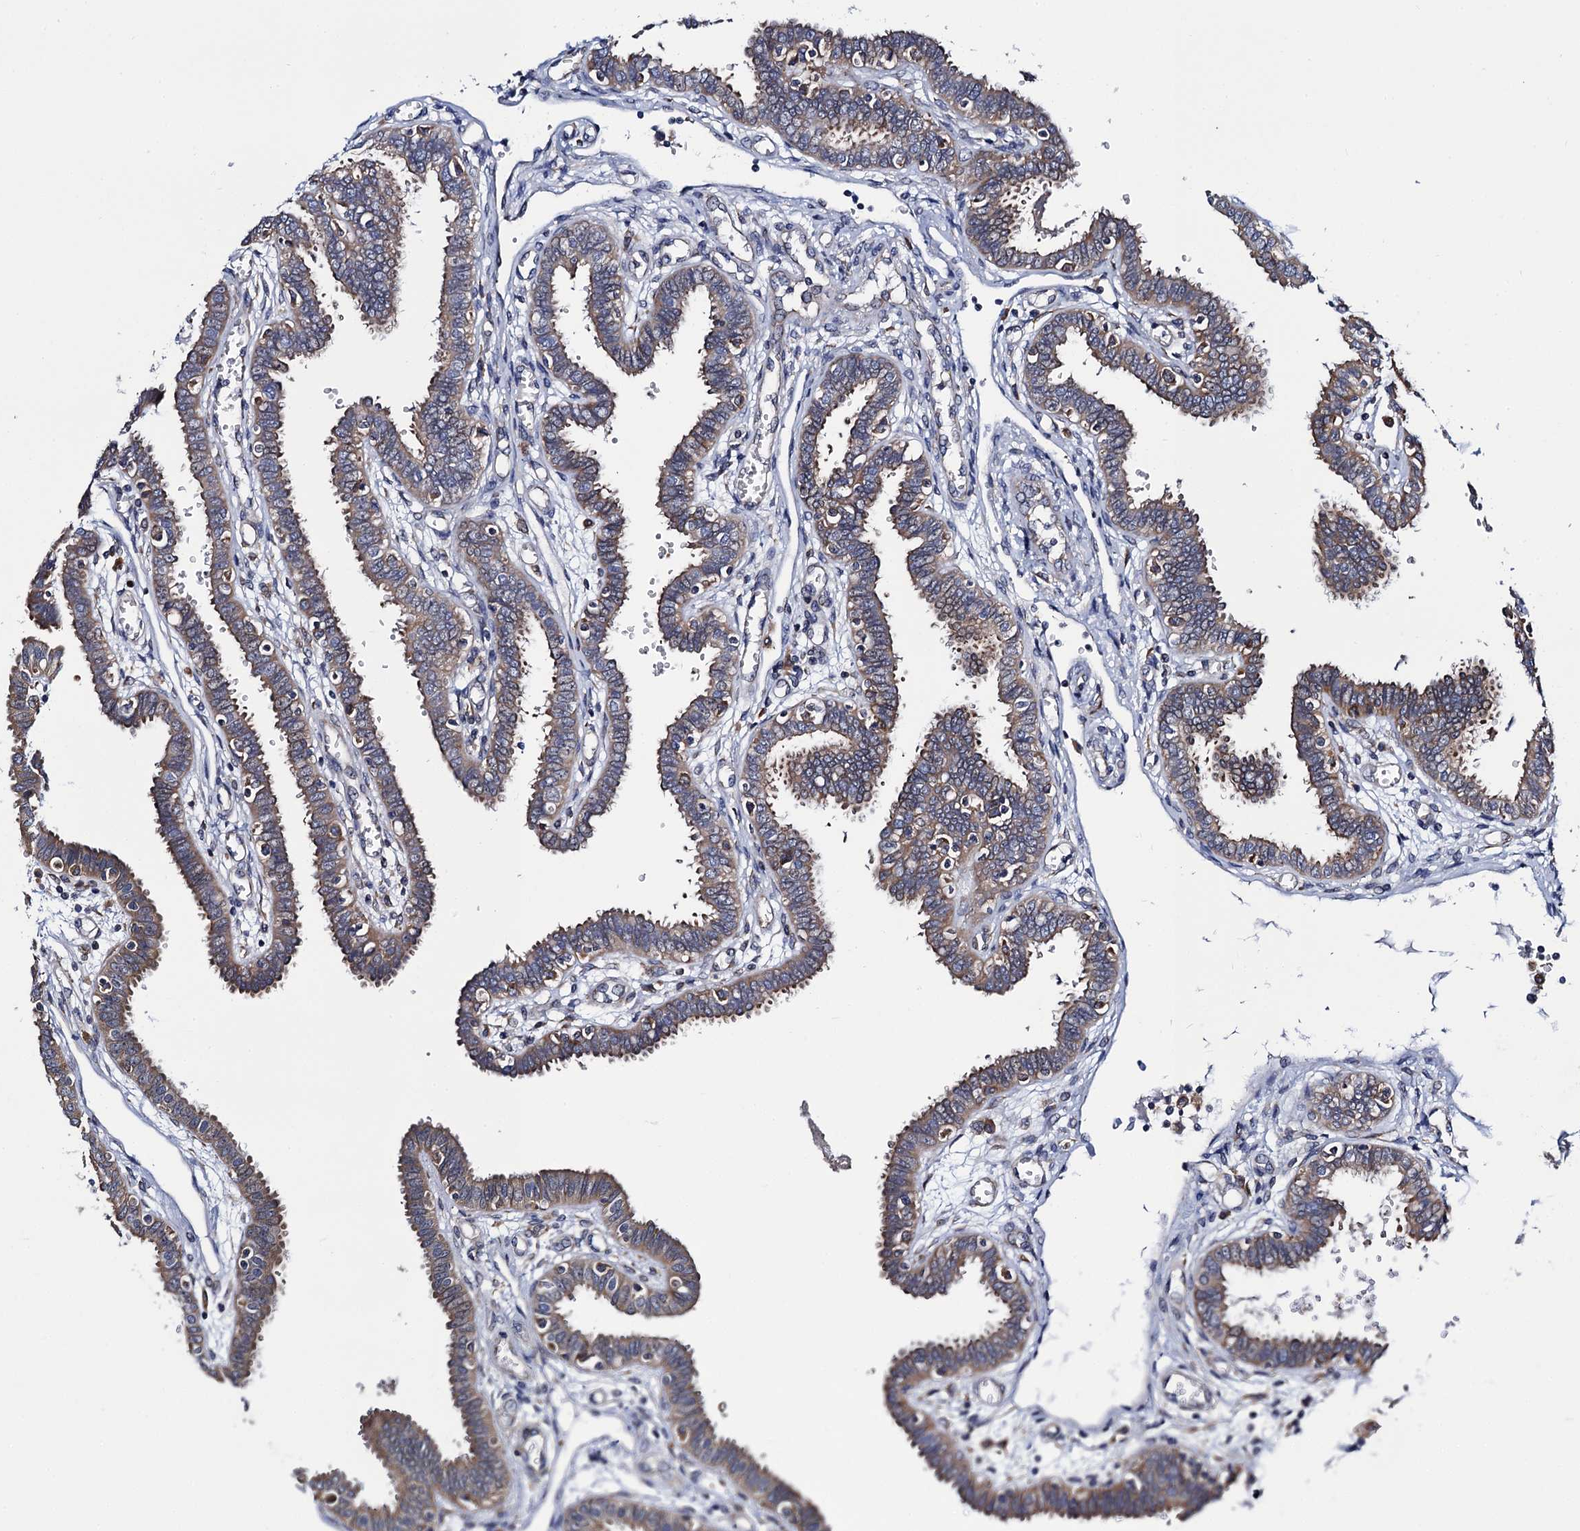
{"staining": {"intensity": "moderate", "quantity": ">75%", "location": "cytoplasmic/membranous"}, "tissue": "fallopian tube", "cell_type": "Glandular cells", "image_type": "normal", "snomed": [{"axis": "morphology", "description": "Normal tissue, NOS"}, {"axis": "topography", "description": "Fallopian tube"}], "caption": "Protein staining demonstrates moderate cytoplasmic/membranous staining in about >75% of glandular cells in normal fallopian tube.", "gene": "PGLS", "patient": {"sex": "female", "age": 32}}